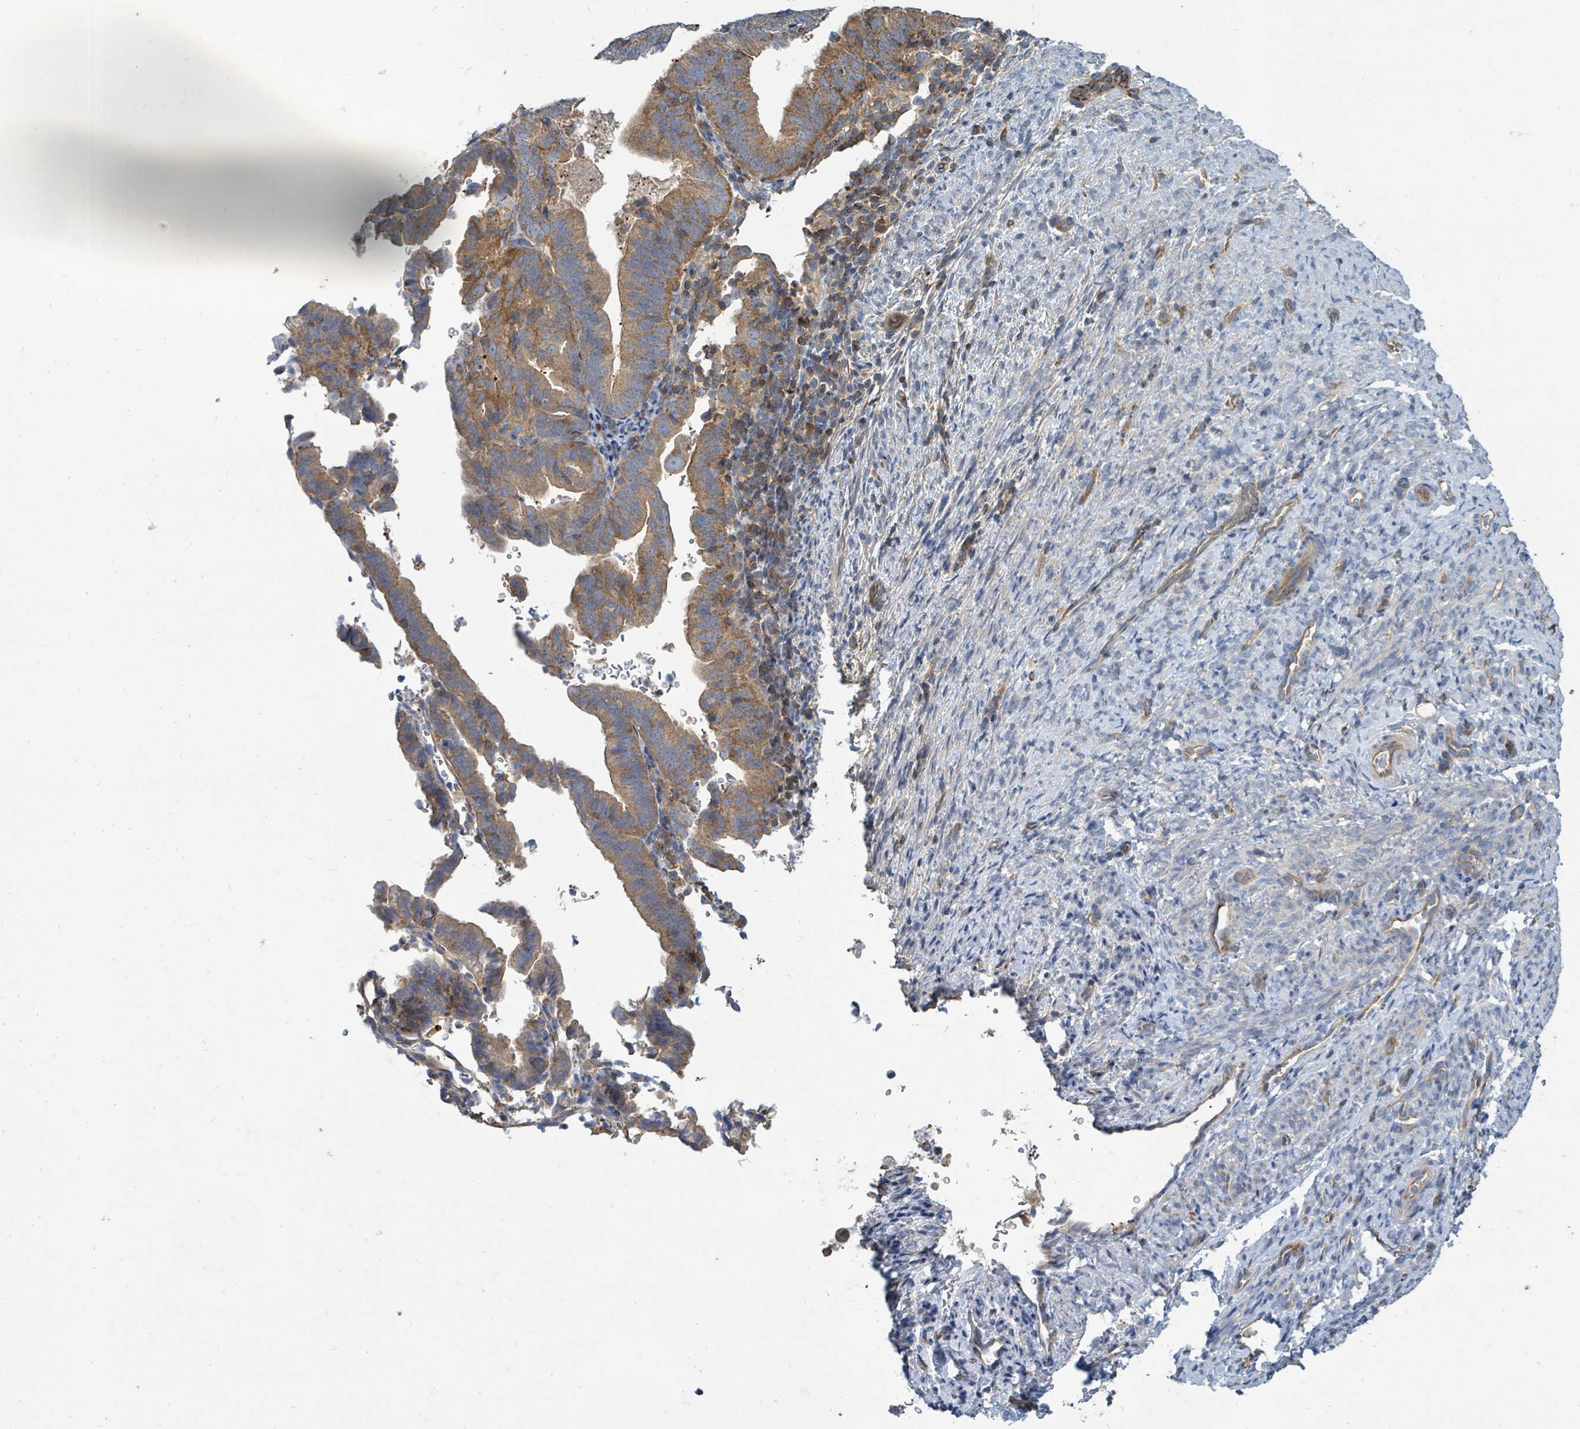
{"staining": {"intensity": "moderate", "quantity": ">75%", "location": "cytoplasmic/membranous"}, "tissue": "endometrial cancer", "cell_type": "Tumor cells", "image_type": "cancer", "snomed": [{"axis": "morphology", "description": "Adenocarcinoma, NOS"}, {"axis": "topography", "description": "Endometrium"}], "caption": "Immunohistochemistry (IHC) of human adenocarcinoma (endometrial) demonstrates medium levels of moderate cytoplasmic/membranous positivity in approximately >75% of tumor cells.", "gene": "BOLA2B", "patient": {"sex": "female", "age": 70}}